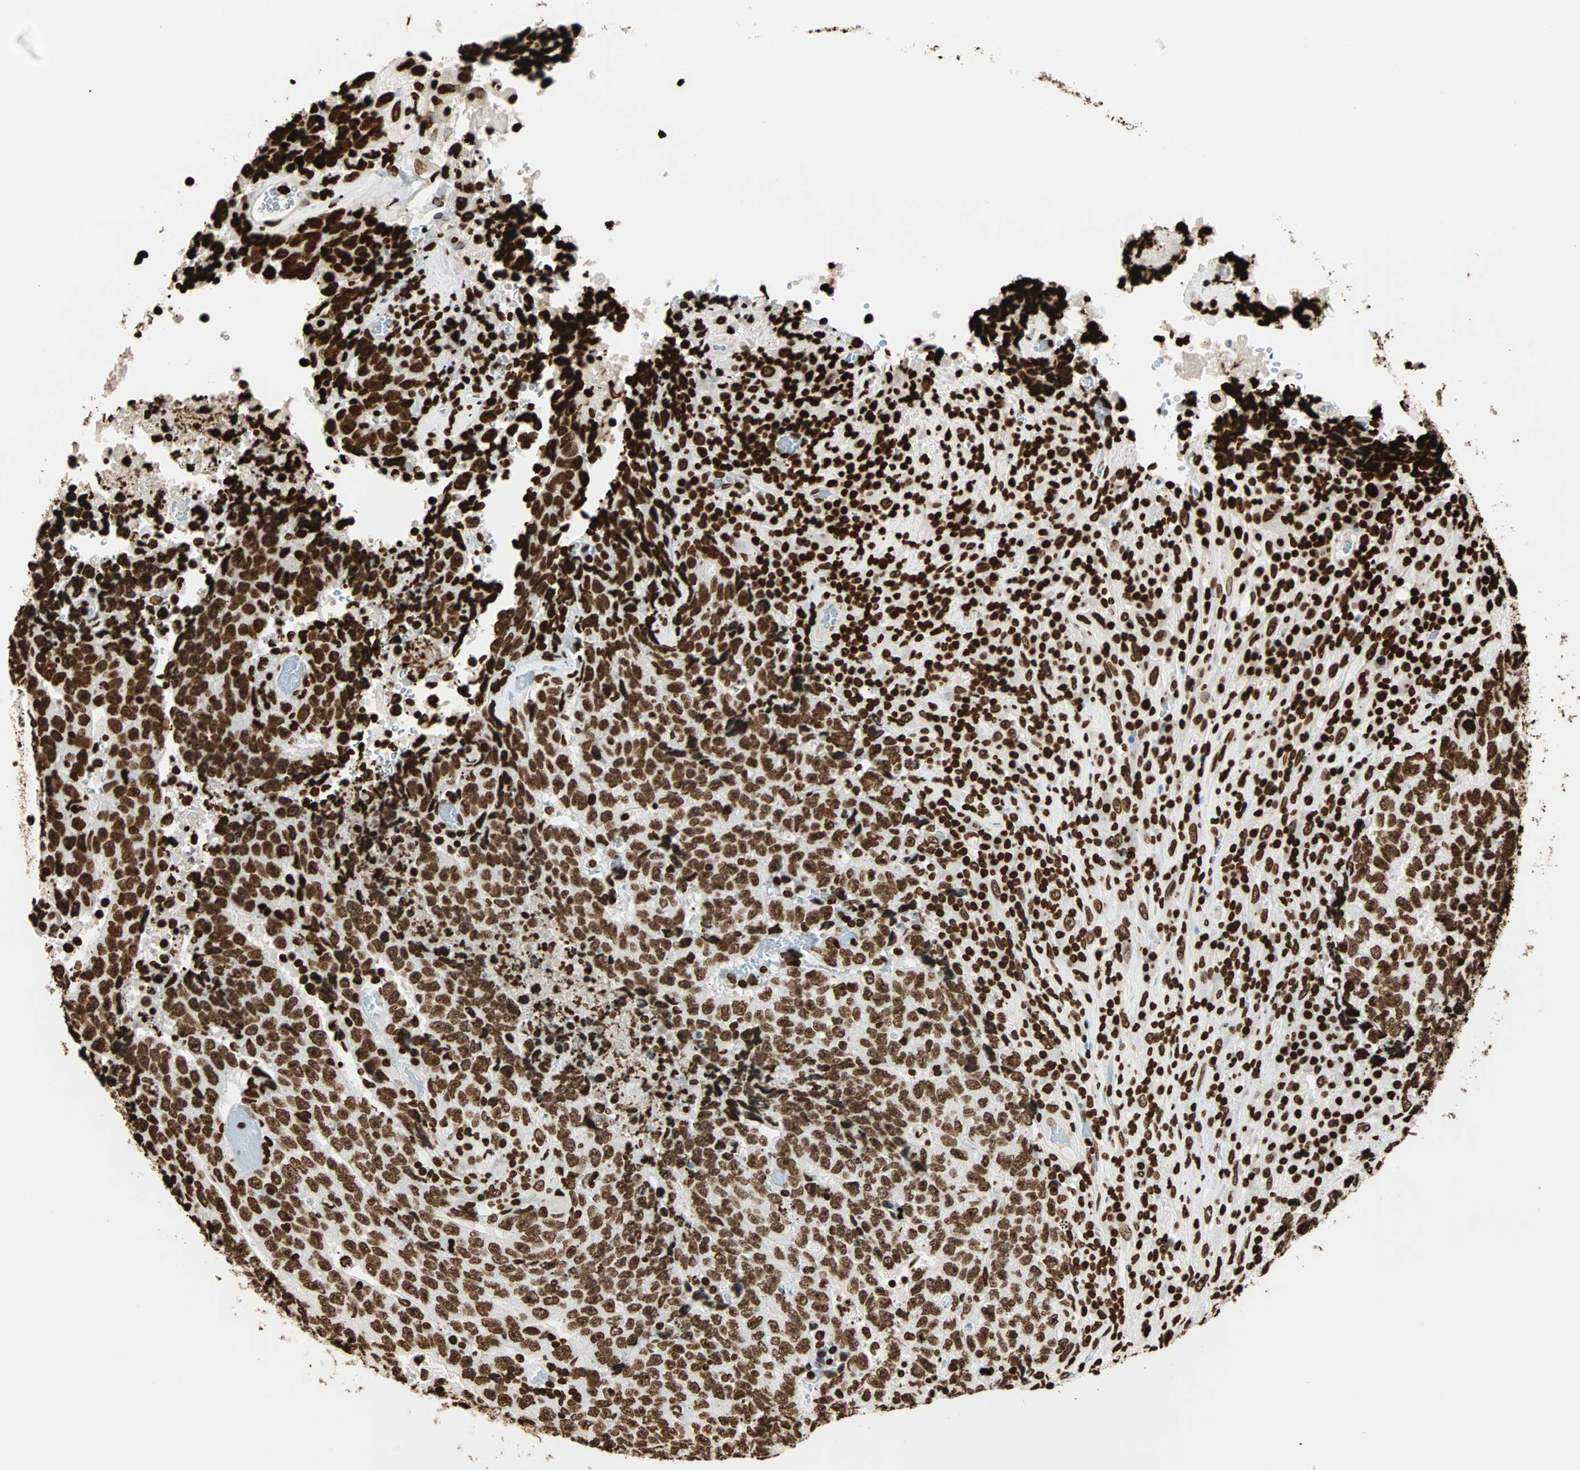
{"staining": {"intensity": "strong", "quantity": ">75%", "location": "nuclear"}, "tissue": "testis cancer", "cell_type": "Tumor cells", "image_type": "cancer", "snomed": [{"axis": "morphology", "description": "Necrosis, NOS"}, {"axis": "morphology", "description": "Carcinoma, Embryonal, NOS"}, {"axis": "topography", "description": "Testis"}], "caption": "IHC of human testis cancer reveals high levels of strong nuclear expression in about >75% of tumor cells.", "gene": "GLI2", "patient": {"sex": "male", "age": 19}}